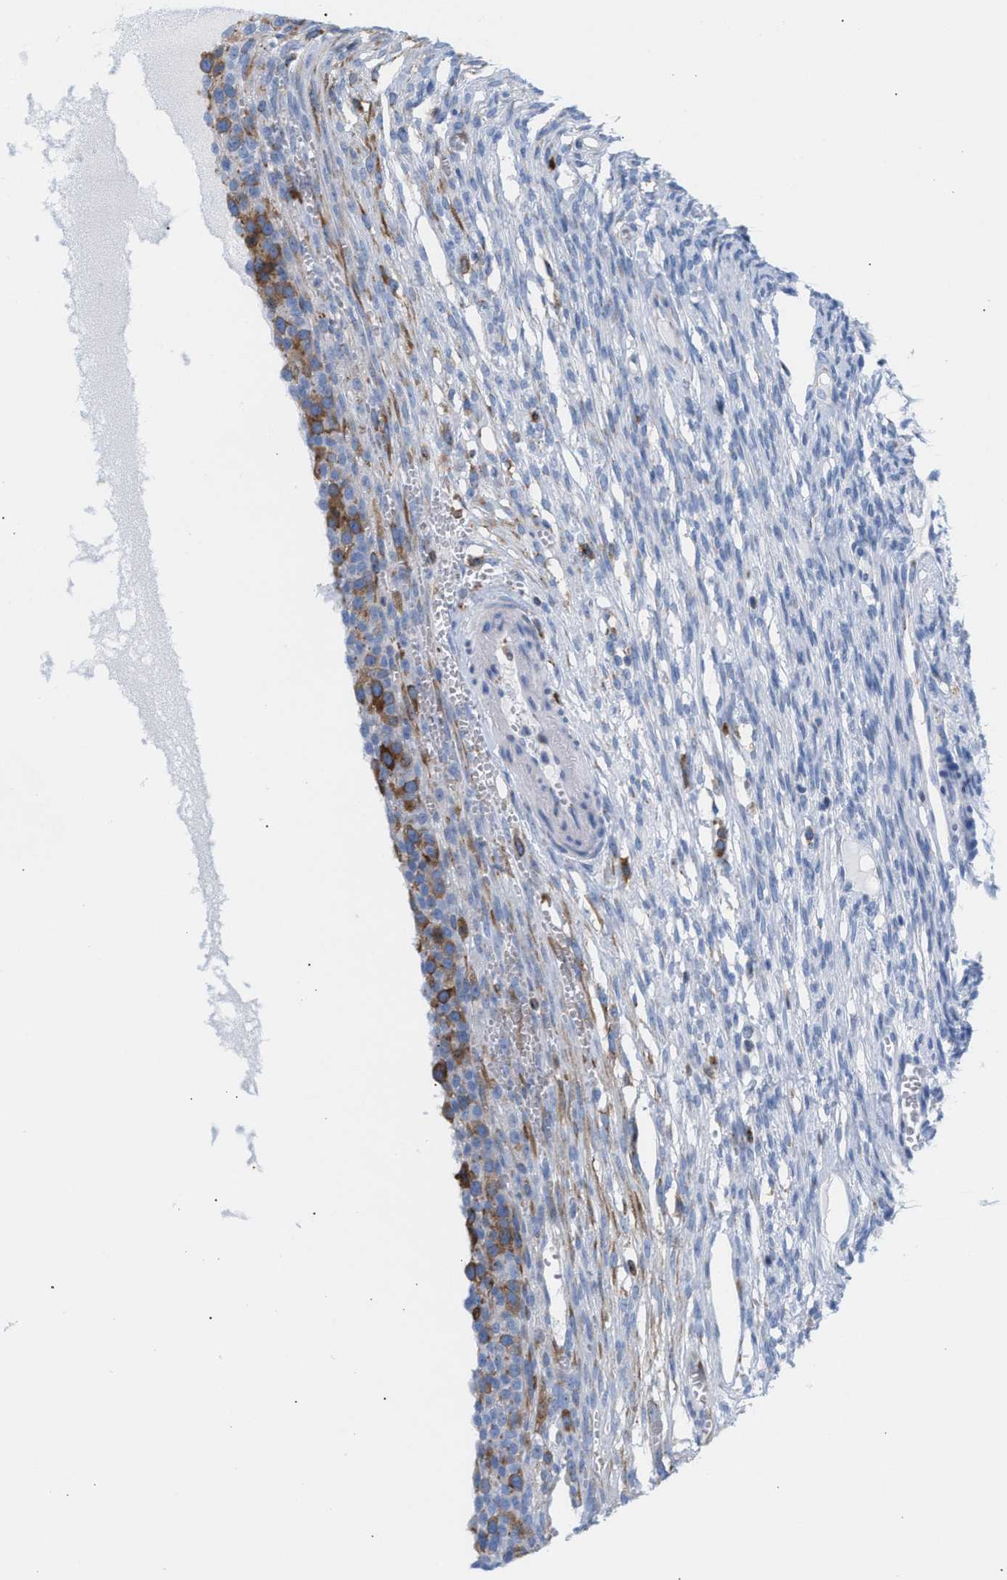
{"staining": {"intensity": "weak", "quantity": ">75%", "location": "cytoplasmic/membranous"}, "tissue": "ovary", "cell_type": "Follicle cells", "image_type": "normal", "snomed": [{"axis": "morphology", "description": "Normal tissue, NOS"}, {"axis": "topography", "description": "Ovary"}], "caption": "DAB immunohistochemical staining of normal ovary reveals weak cytoplasmic/membranous protein positivity in approximately >75% of follicle cells.", "gene": "TACC3", "patient": {"sex": "female", "age": 33}}